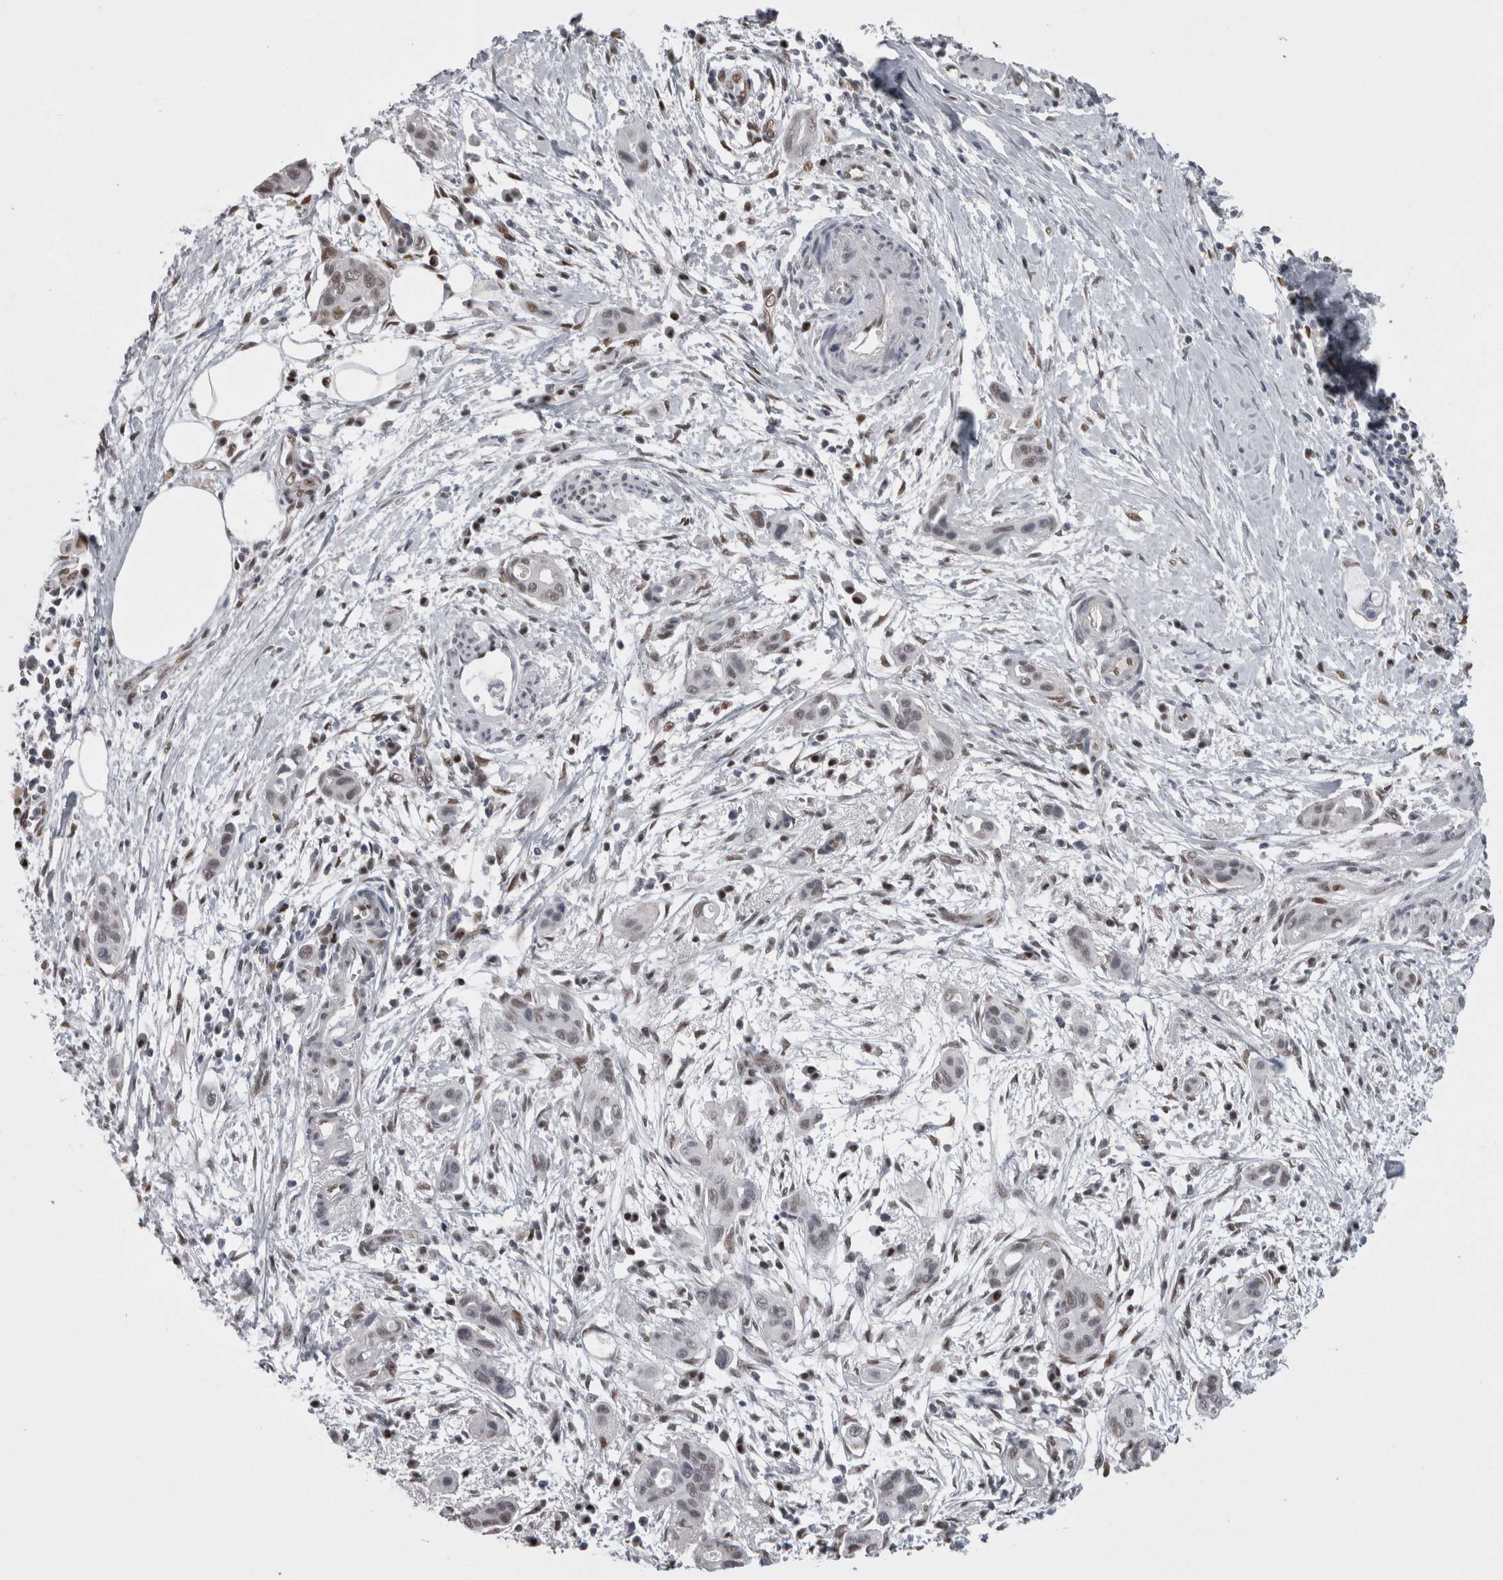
{"staining": {"intensity": "negative", "quantity": "none", "location": "none"}, "tissue": "pancreatic cancer", "cell_type": "Tumor cells", "image_type": "cancer", "snomed": [{"axis": "morphology", "description": "Adenocarcinoma, NOS"}, {"axis": "topography", "description": "Pancreas"}], "caption": "Immunohistochemistry photomicrograph of neoplastic tissue: pancreatic adenocarcinoma stained with DAB demonstrates no significant protein expression in tumor cells. The staining was performed using DAB to visualize the protein expression in brown, while the nuclei were stained in blue with hematoxylin (Magnification: 20x).", "gene": "C1orf54", "patient": {"sex": "male", "age": 59}}